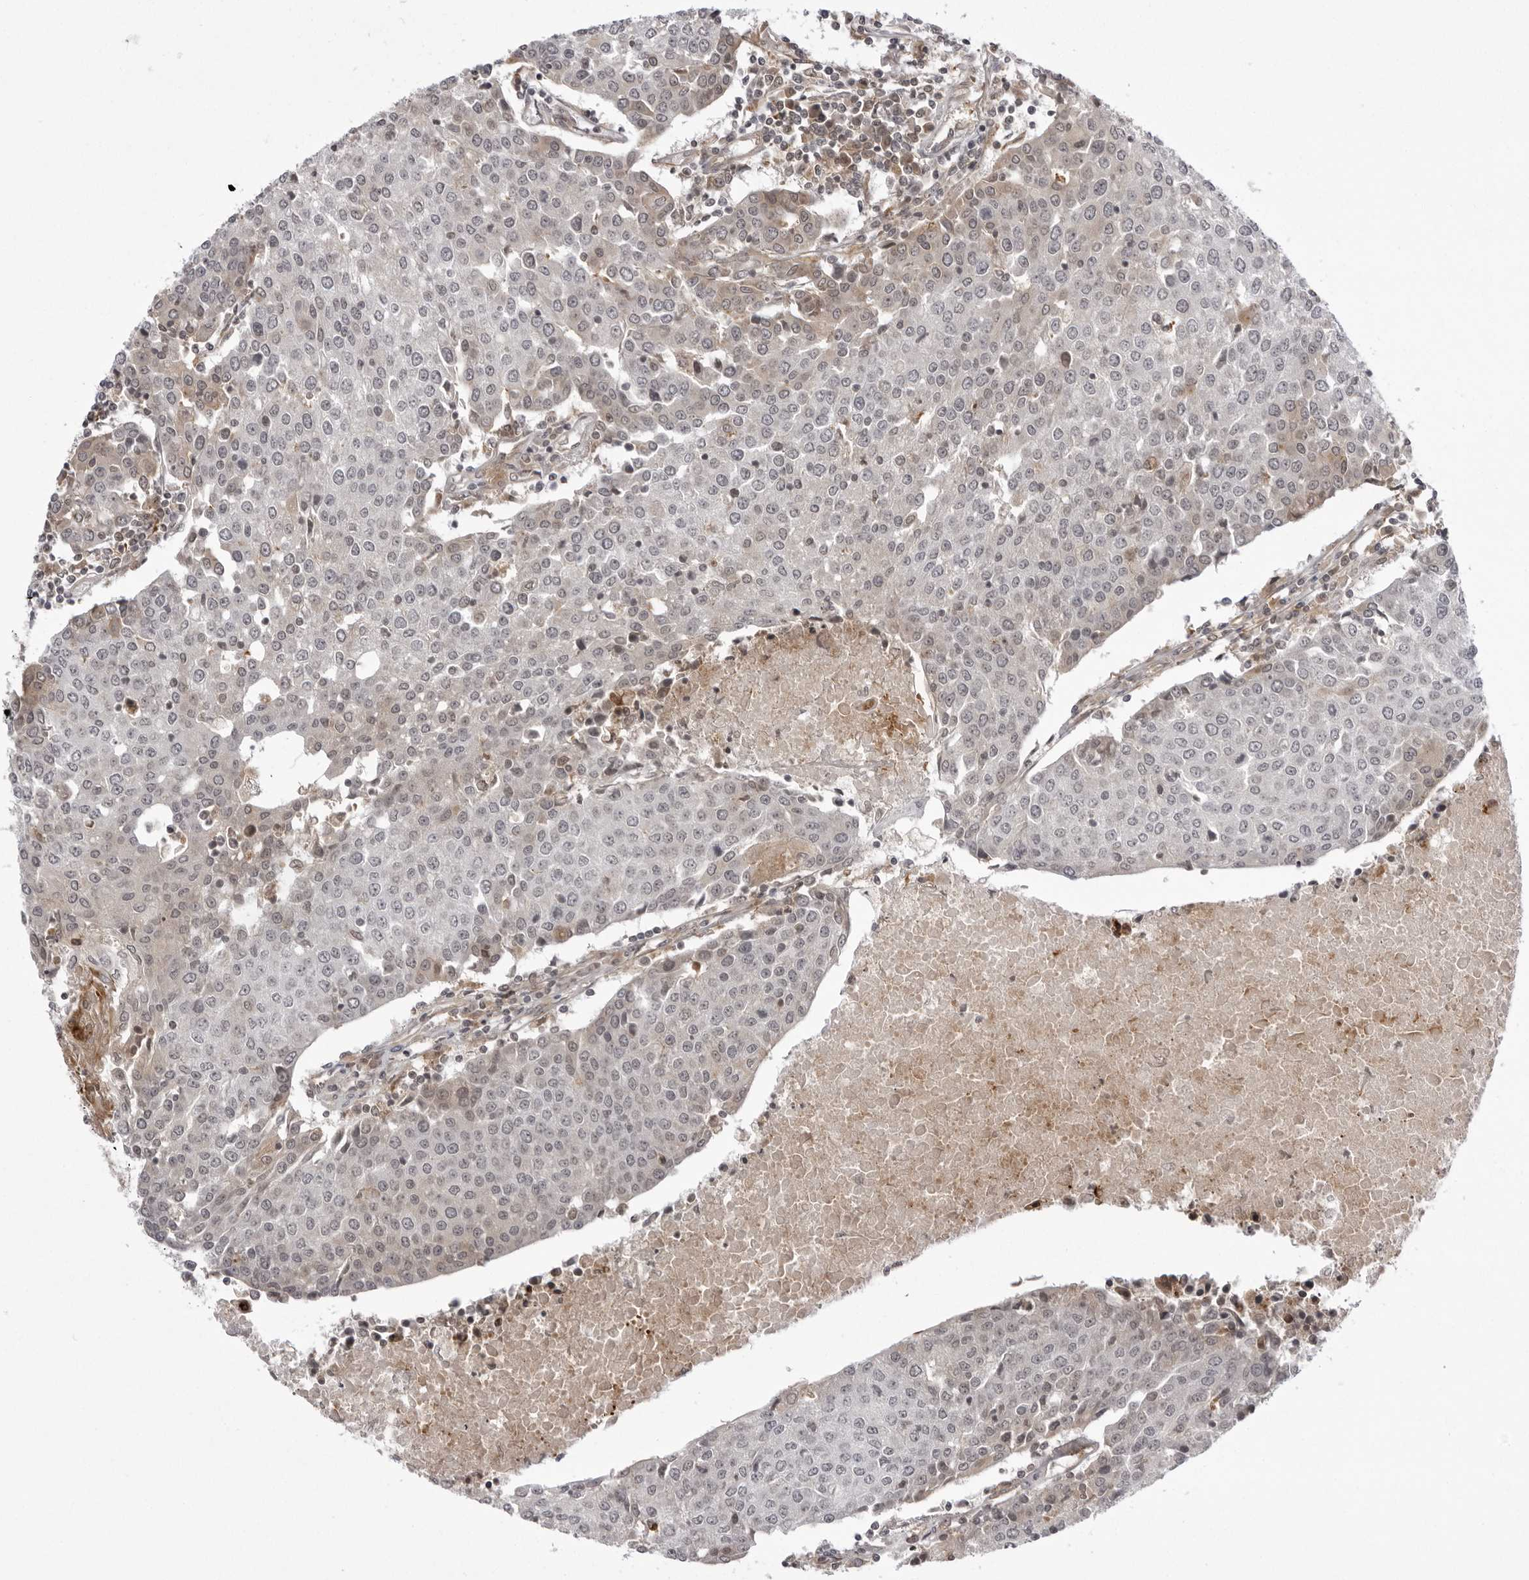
{"staining": {"intensity": "weak", "quantity": "<25%", "location": "cytoplasmic/membranous"}, "tissue": "urothelial cancer", "cell_type": "Tumor cells", "image_type": "cancer", "snomed": [{"axis": "morphology", "description": "Urothelial carcinoma, High grade"}, {"axis": "topography", "description": "Urinary bladder"}], "caption": "A histopathology image of high-grade urothelial carcinoma stained for a protein displays no brown staining in tumor cells. (Brightfield microscopy of DAB immunohistochemistry at high magnification).", "gene": "USP43", "patient": {"sex": "female", "age": 85}}